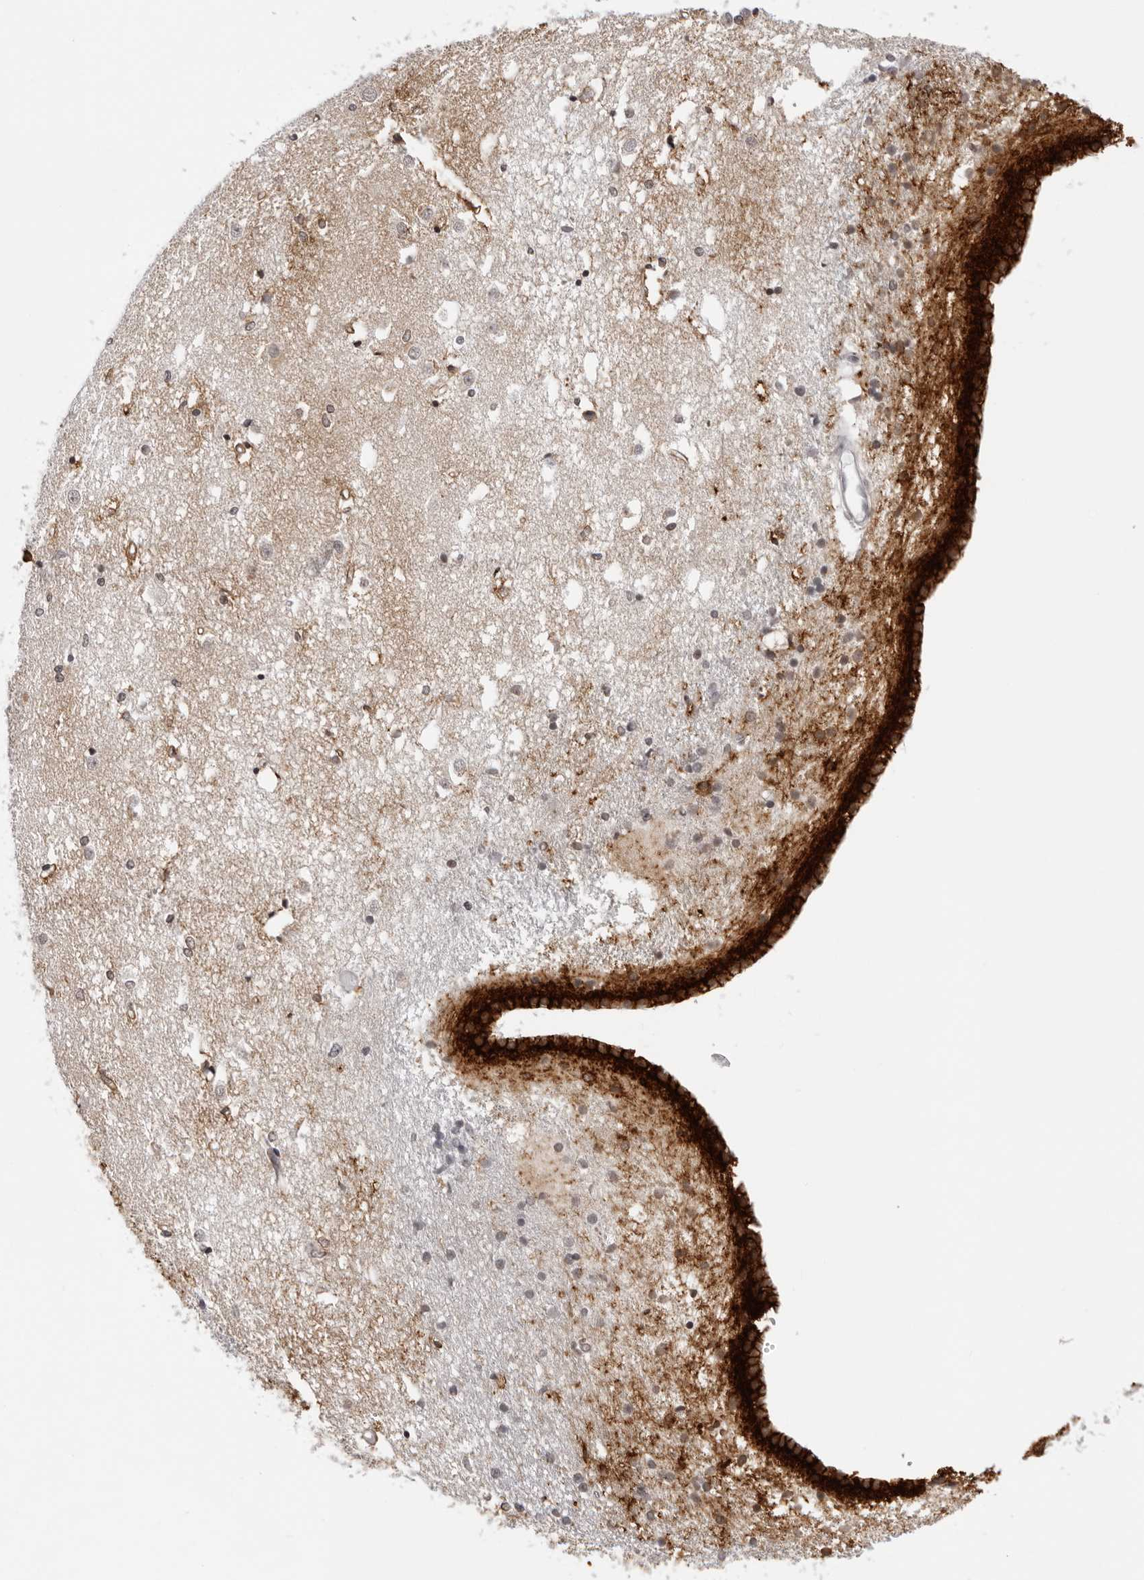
{"staining": {"intensity": "weak", "quantity": "<25%", "location": "cytoplasmic/membranous,nuclear"}, "tissue": "caudate", "cell_type": "Glial cells", "image_type": "normal", "snomed": [{"axis": "morphology", "description": "Normal tissue, NOS"}, {"axis": "topography", "description": "Lateral ventricle wall"}], "caption": "Glial cells show no significant protein expression in benign caudate.", "gene": "PRUNE1", "patient": {"sex": "male", "age": 45}}